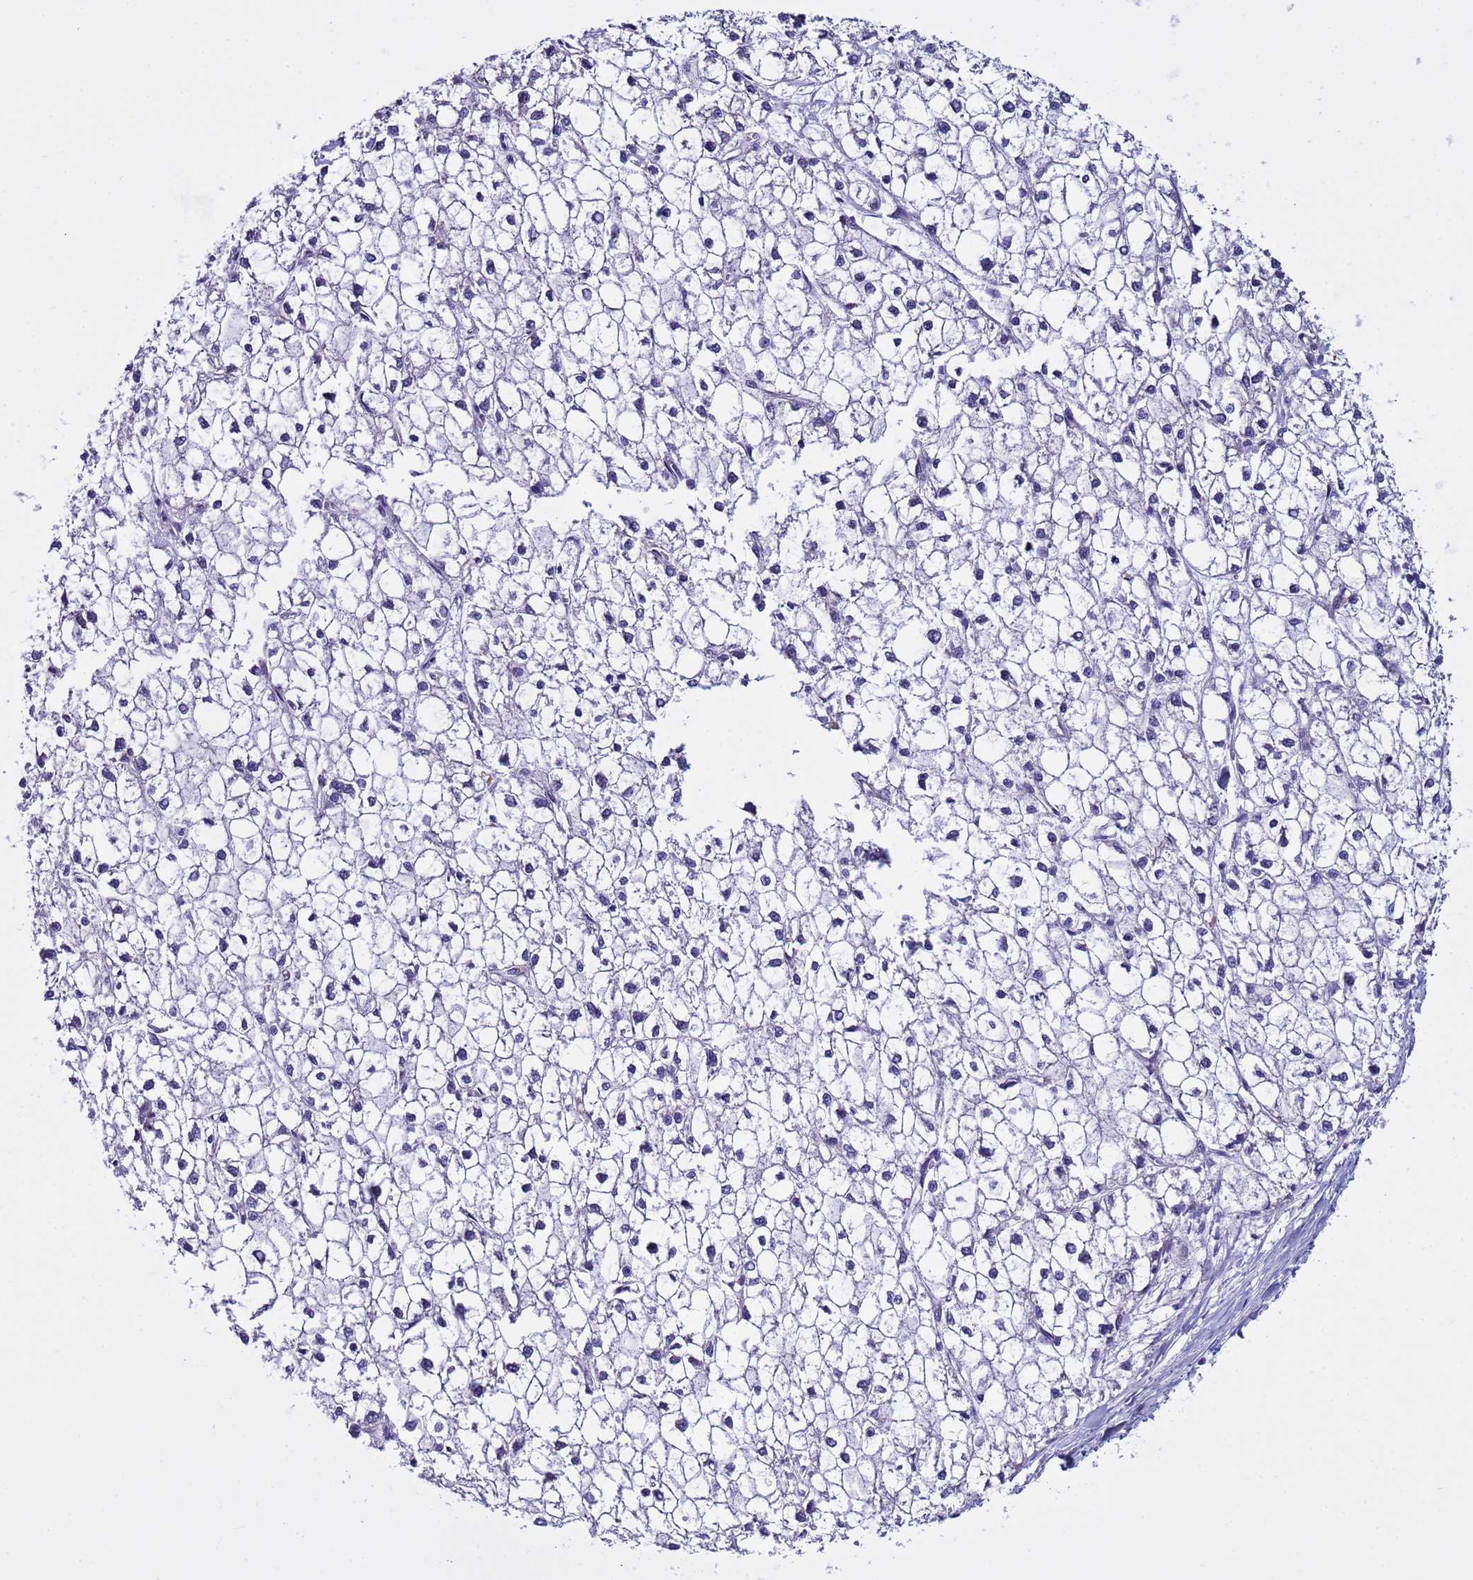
{"staining": {"intensity": "negative", "quantity": "none", "location": "none"}, "tissue": "liver cancer", "cell_type": "Tumor cells", "image_type": "cancer", "snomed": [{"axis": "morphology", "description": "Carcinoma, Hepatocellular, NOS"}, {"axis": "topography", "description": "Liver"}], "caption": "An immunohistochemistry (IHC) micrograph of liver cancer is shown. There is no staining in tumor cells of liver cancer. (Immunohistochemistry (ihc), brightfield microscopy, high magnification).", "gene": "IGSF11", "patient": {"sex": "female", "age": 43}}